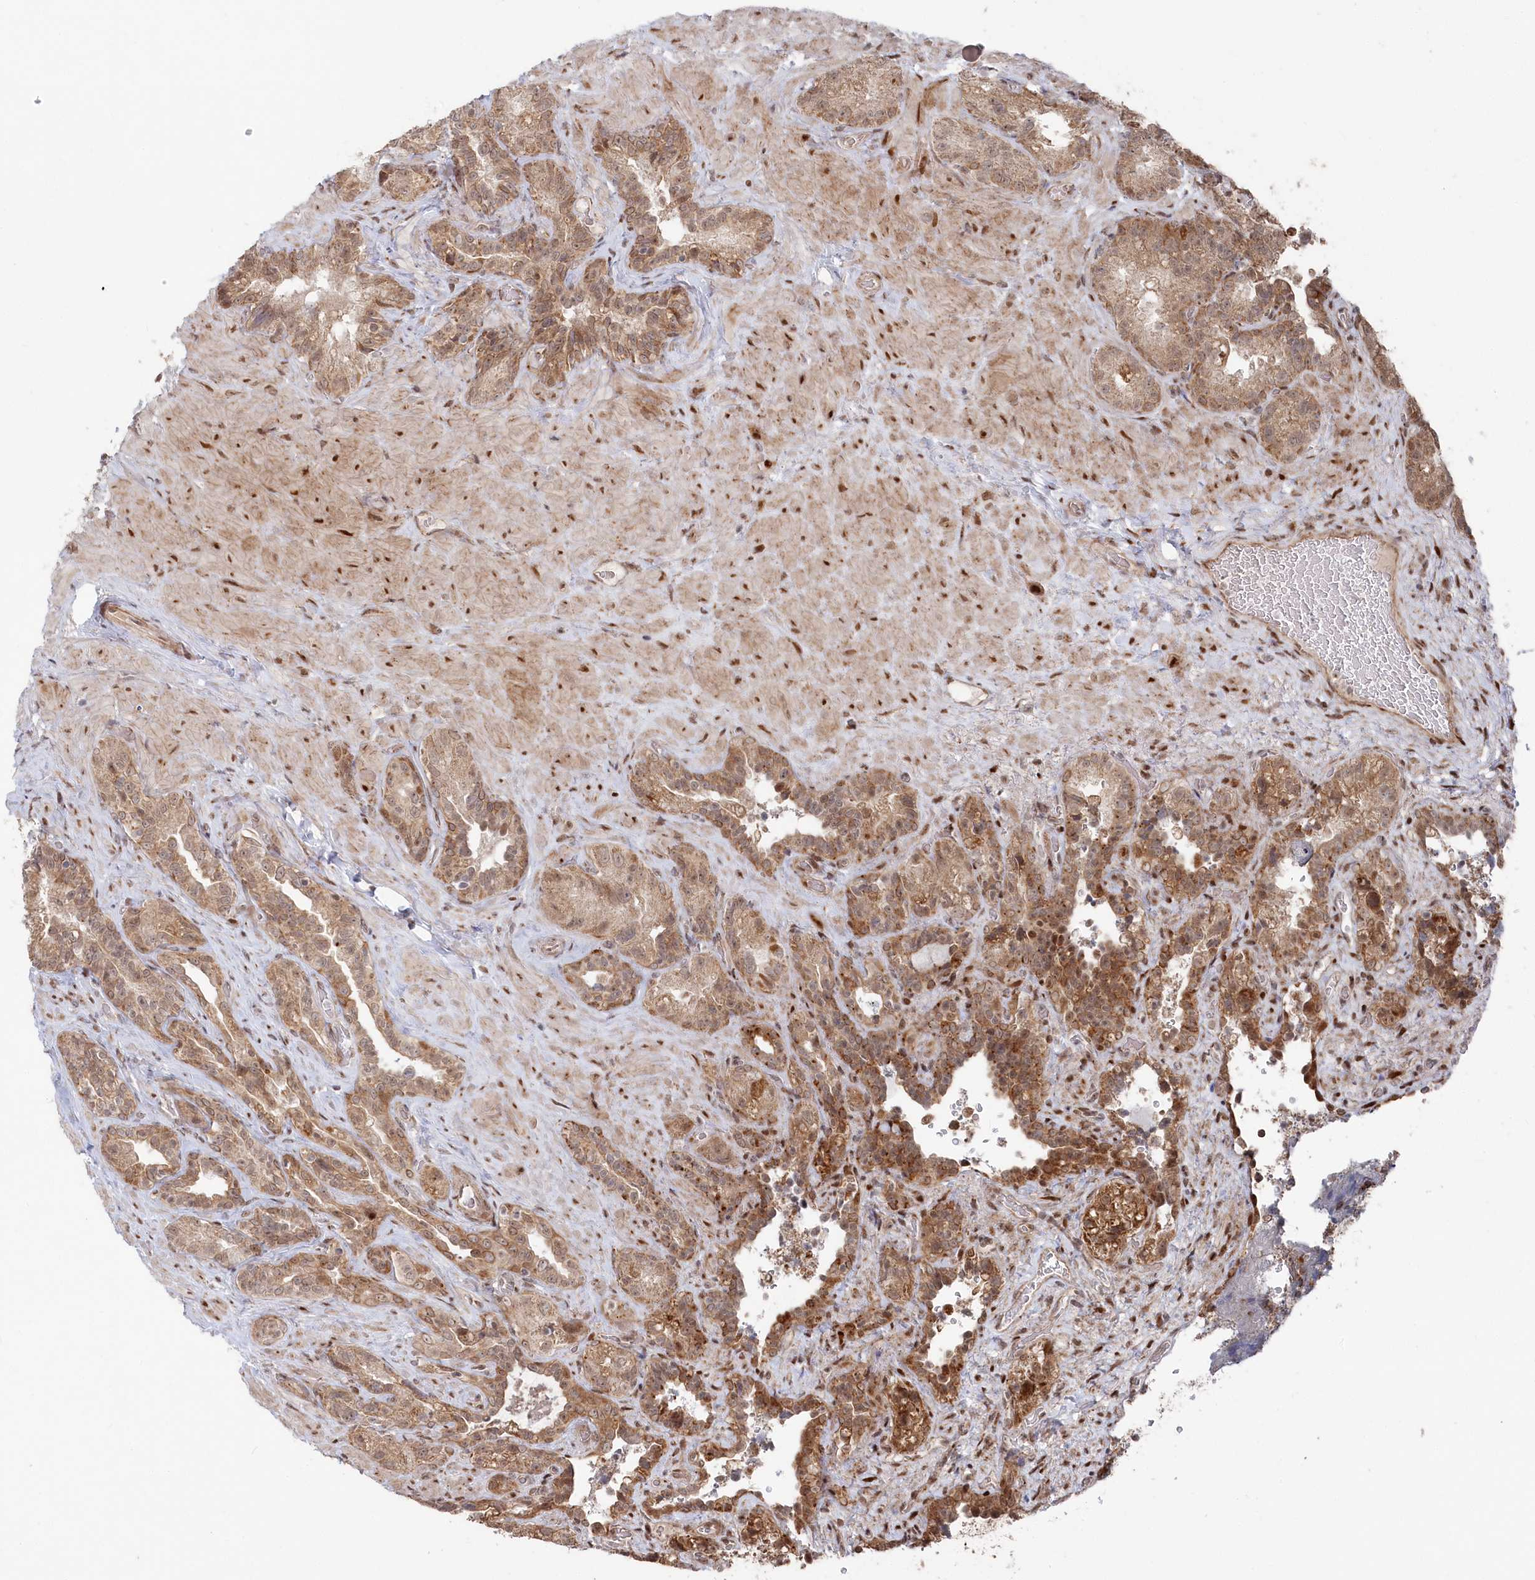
{"staining": {"intensity": "moderate", "quantity": "25%-75%", "location": "cytoplasmic/membranous,nuclear"}, "tissue": "seminal vesicle", "cell_type": "Glandular cells", "image_type": "normal", "snomed": [{"axis": "morphology", "description": "Normal tissue, NOS"}, {"axis": "topography", "description": "Seminal veicle"}, {"axis": "topography", "description": "Peripheral nerve tissue"}], "caption": "Immunohistochemistry image of benign human seminal vesicle stained for a protein (brown), which reveals medium levels of moderate cytoplasmic/membranous,nuclear expression in about 25%-75% of glandular cells.", "gene": "POLR3A", "patient": {"sex": "male", "age": 67}}